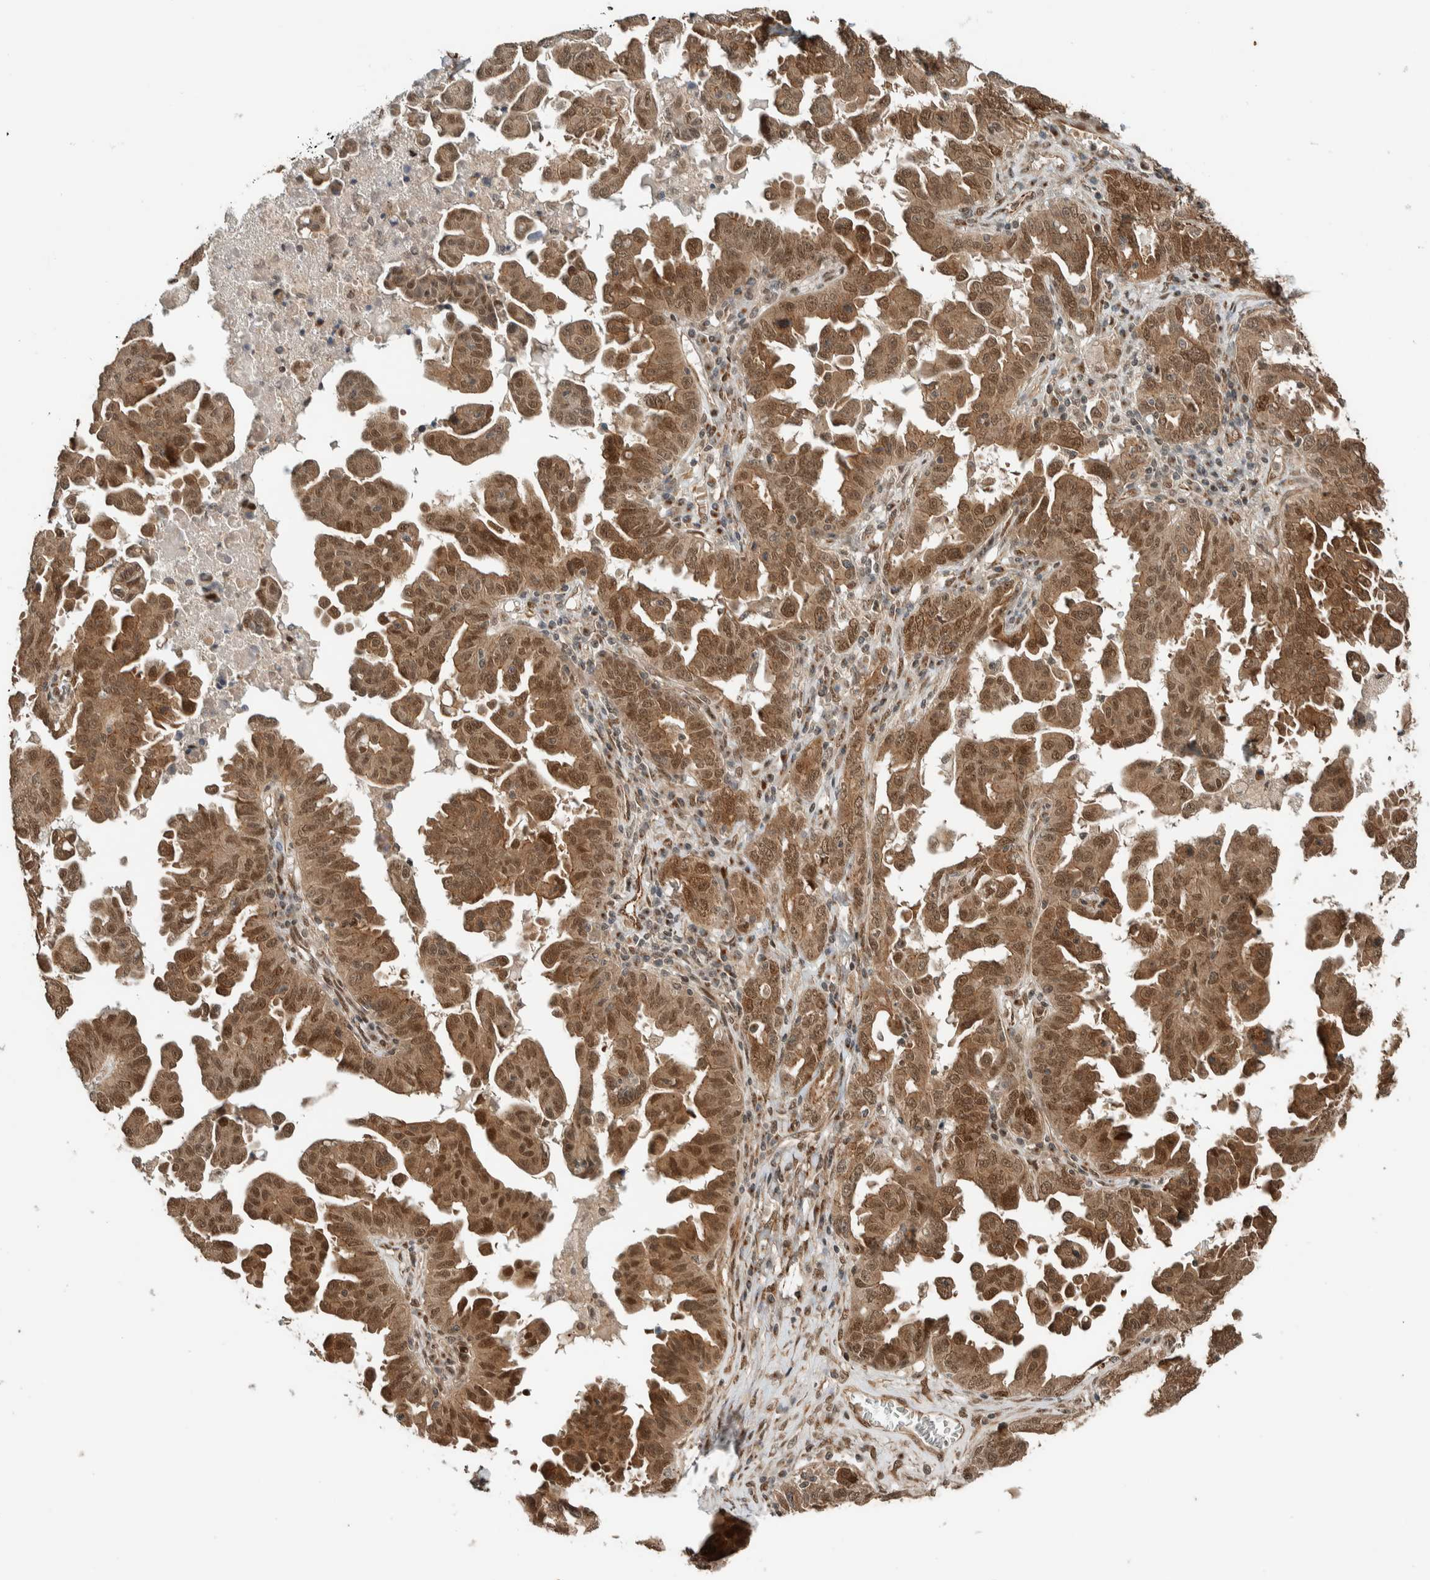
{"staining": {"intensity": "moderate", "quantity": ">75%", "location": "cytoplasmic/membranous,nuclear"}, "tissue": "ovarian cancer", "cell_type": "Tumor cells", "image_type": "cancer", "snomed": [{"axis": "morphology", "description": "Carcinoma, endometroid"}, {"axis": "topography", "description": "Ovary"}], "caption": "Brown immunohistochemical staining in ovarian cancer (endometroid carcinoma) displays moderate cytoplasmic/membranous and nuclear staining in about >75% of tumor cells.", "gene": "STXBP4", "patient": {"sex": "female", "age": 62}}